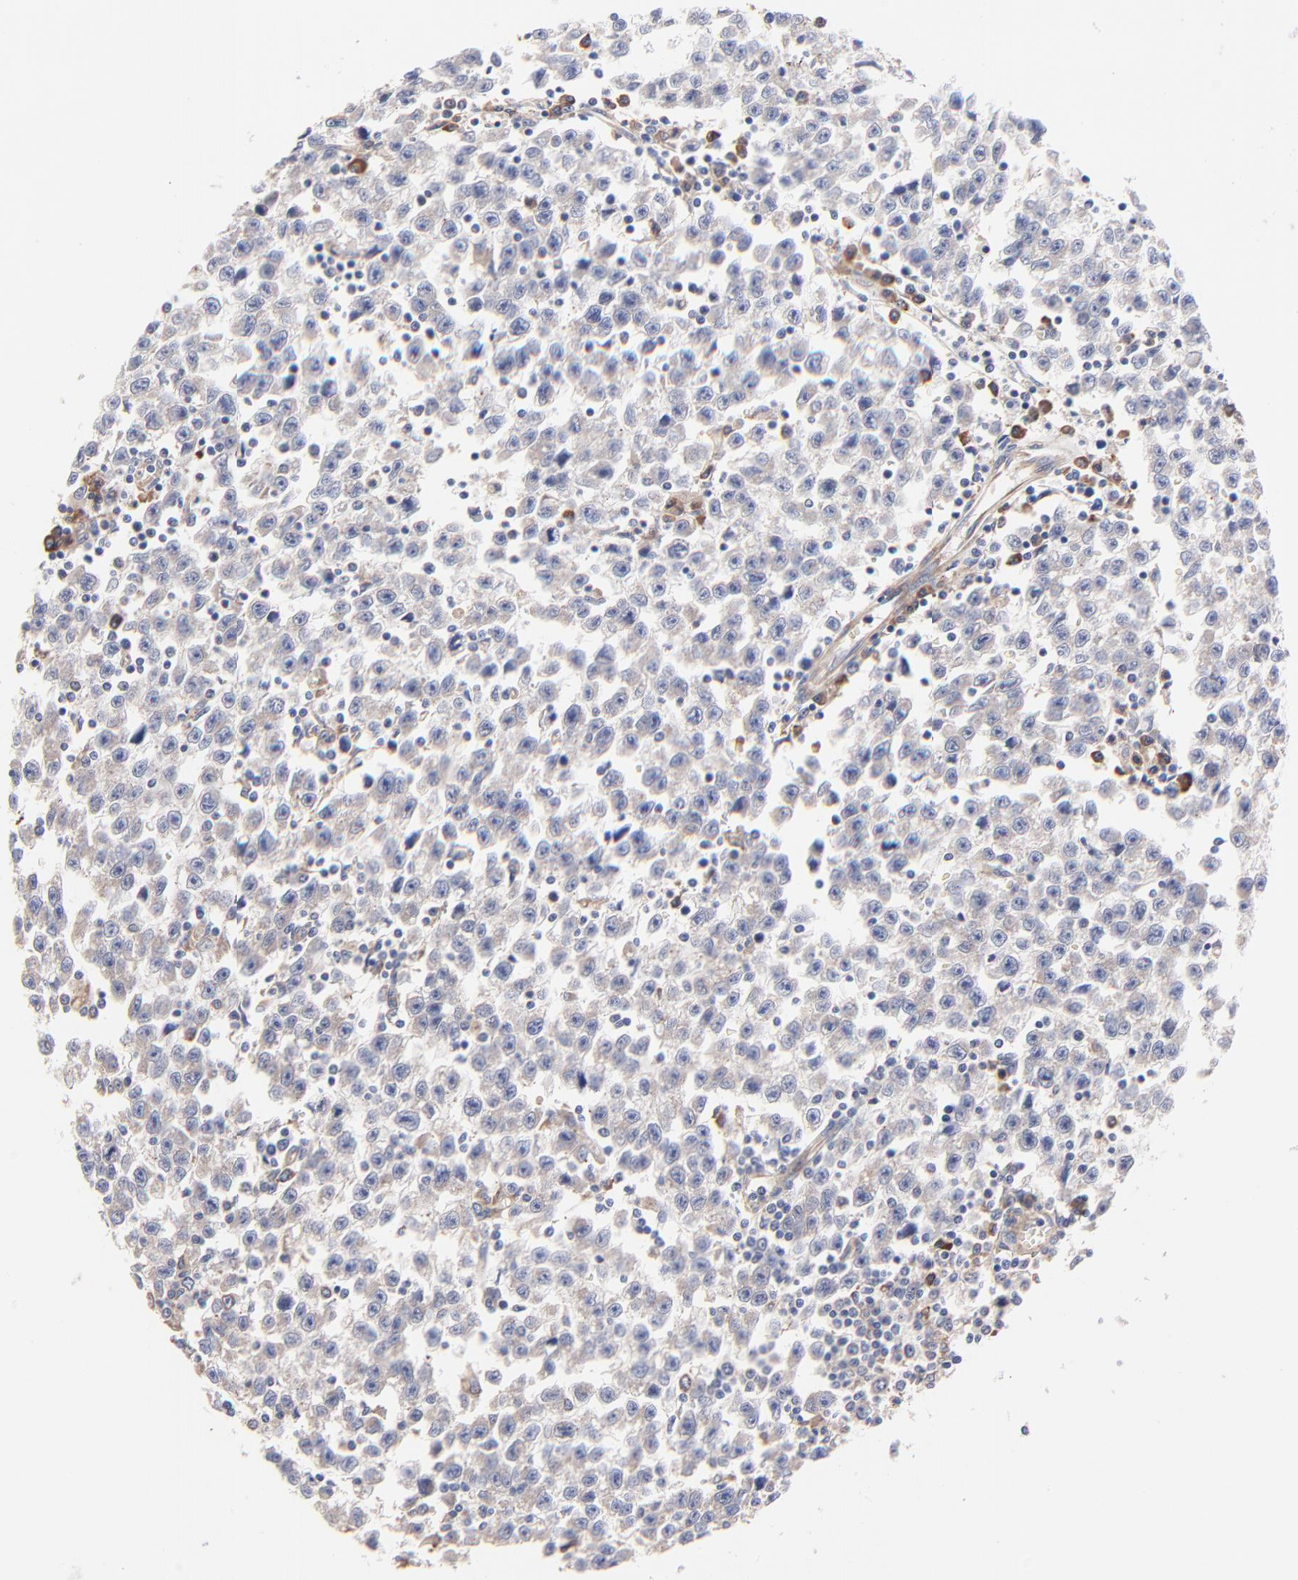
{"staining": {"intensity": "weak", "quantity": "25%-75%", "location": "cytoplasmic/membranous"}, "tissue": "testis cancer", "cell_type": "Tumor cells", "image_type": "cancer", "snomed": [{"axis": "morphology", "description": "Seminoma, NOS"}, {"axis": "topography", "description": "Testis"}], "caption": "DAB (3,3'-diaminobenzidine) immunohistochemical staining of human testis cancer (seminoma) demonstrates weak cytoplasmic/membranous protein staining in about 25%-75% of tumor cells.", "gene": "PPFIBP2", "patient": {"sex": "male", "age": 35}}